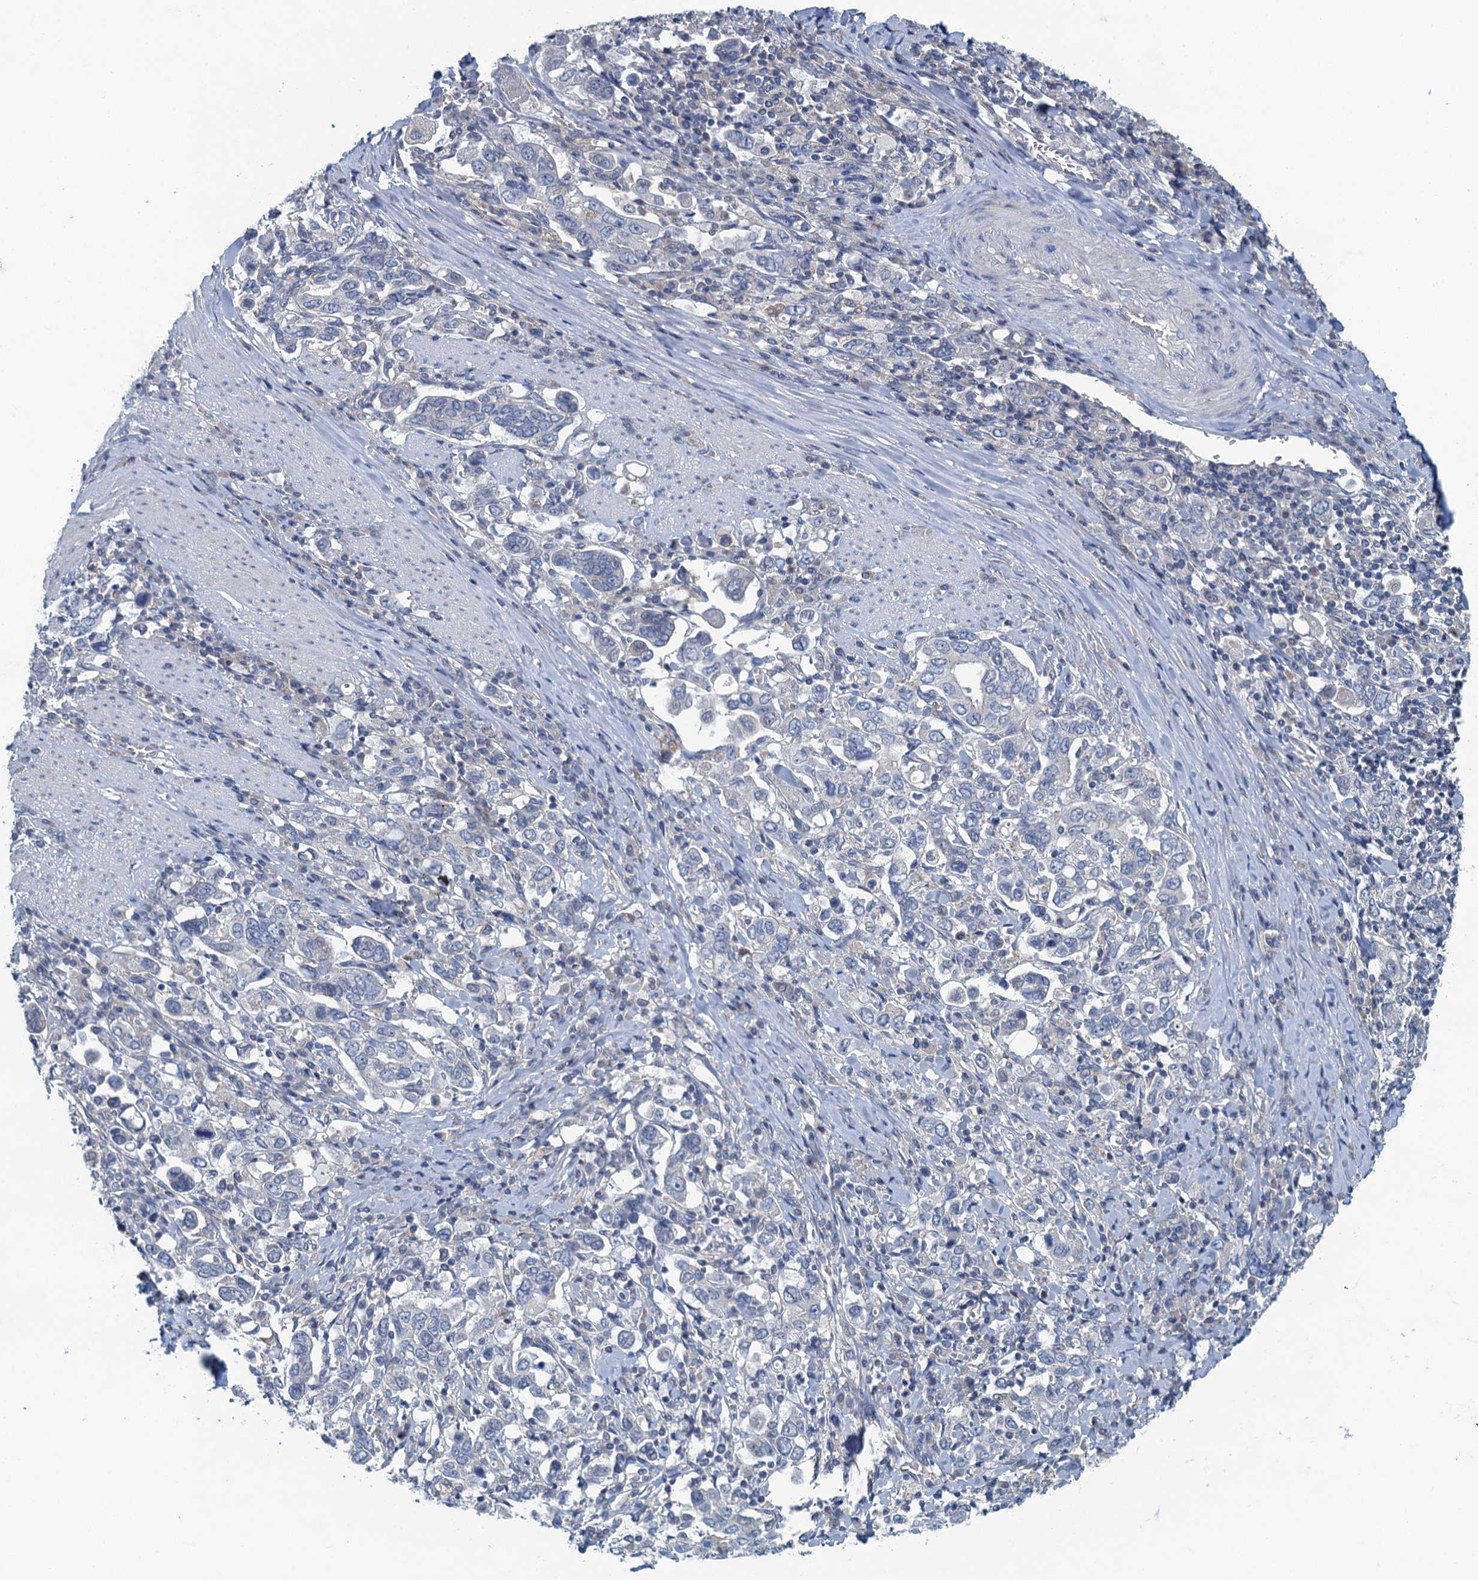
{"staining": {"intensity": "negative", "quantity": "none", "location": "none"}, "tissue": "stomach cancer", "cell_type": "Tumor cells", "image_type": "cancer", "snomed": [{"axis": "morphology", "description": "Adenocarcinoma, NOS"}, {"axis": "topography", "description": "Stomach, upper"}], "caption": "IHC of human stomach cancer (adenocarcinoma) shows no positivity in tumor cells.", "gene": "NCKAP1L", "patient": {"sex": "male", "age": 62}}